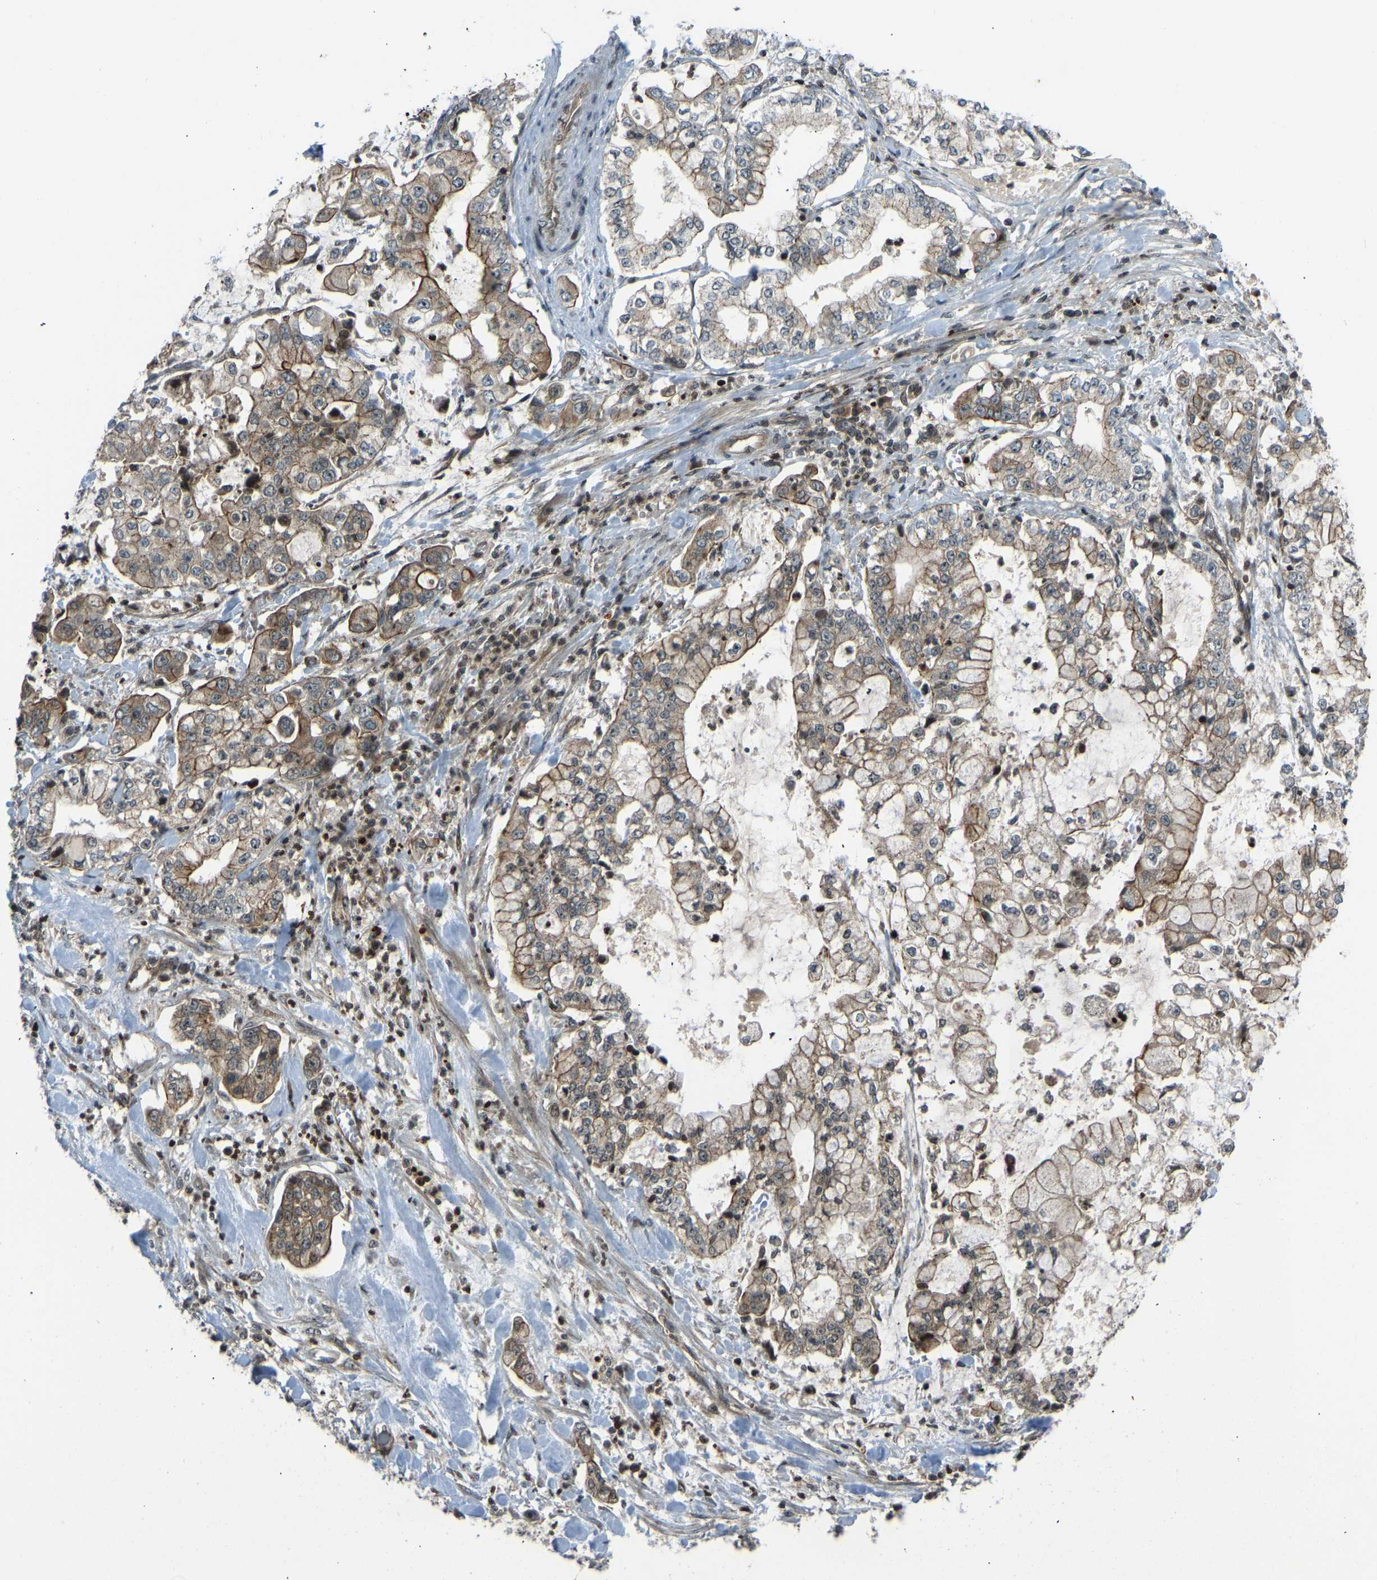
{"staining": {"intensity": "moderate", "quantity": ">75%", "location": "cytoplasmic/membranous"}, "tissue": "stomach cancer", "cell_type": "Tumor cells", "image_type": "cancer", "snomed": [{"axis": "morphology", "description": "Adenocarcinoma, NOS"}, {"axis": "topography", "description": "Stomach"}], "caption": "This is an image of immunohistochemistry (IHC) staining of stomach cancer, which shows moderate positivity in the cytoplasmic/membranous of tumor cells.", "gene": "SVOPL", "patient": {"sex": "male", "age": 76}}